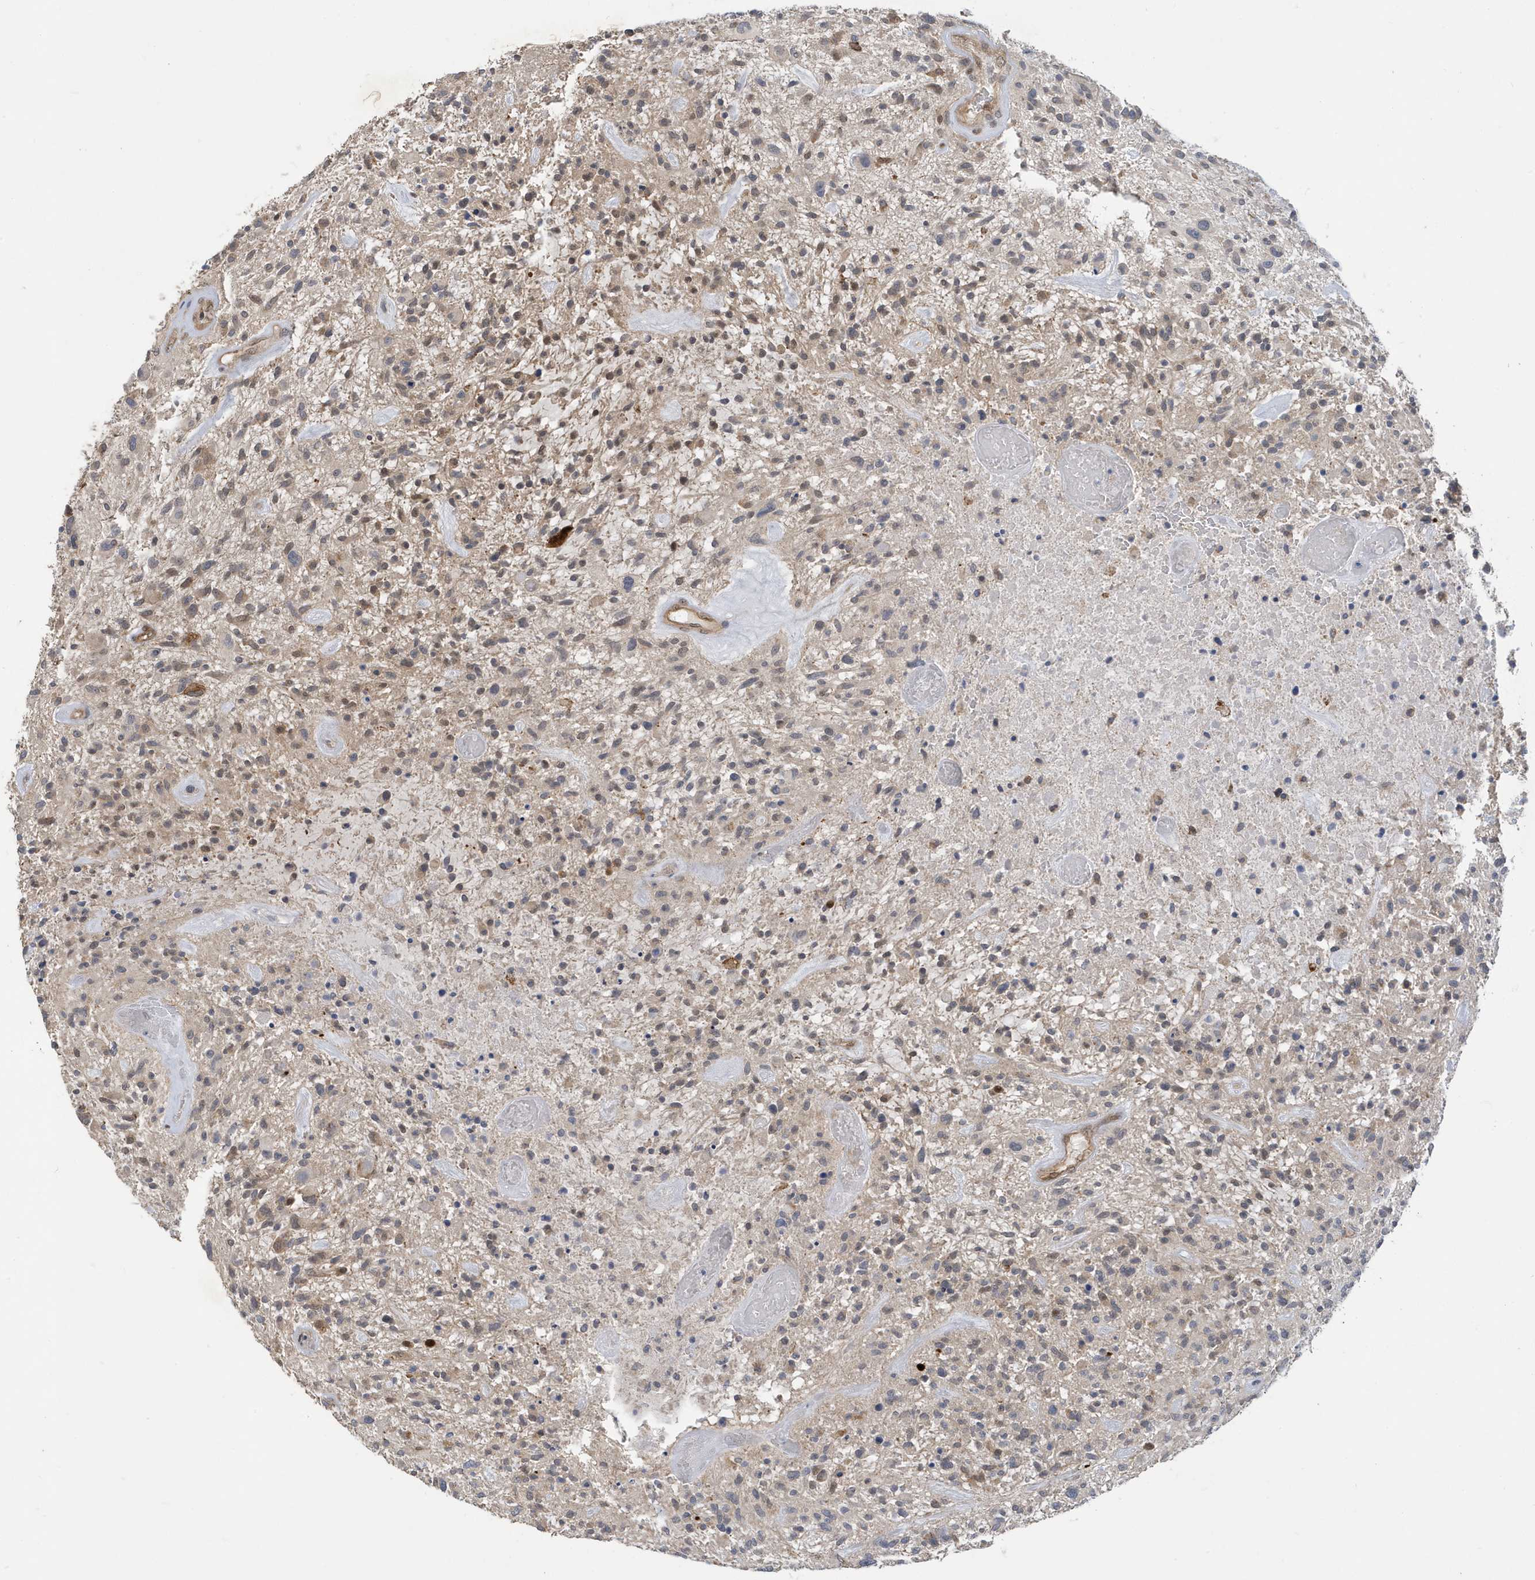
{"staining": {"intensity": "negative", "quantity": "none", "location": "none"}, "tissue": "glioma", "cell_type": "Tumor cells", "image_type": "cancer", "snomed": [{"axis": "morphology", "description": "Glioma, malignant, High grade"}, {"axis": "topography", "description": "Brain"}], "caption": "The IHC image has no significant positivity in tumor cells of glioma tissue.", "gene": "NCOA7", "patient": {"sex": "male", "age": 47}}